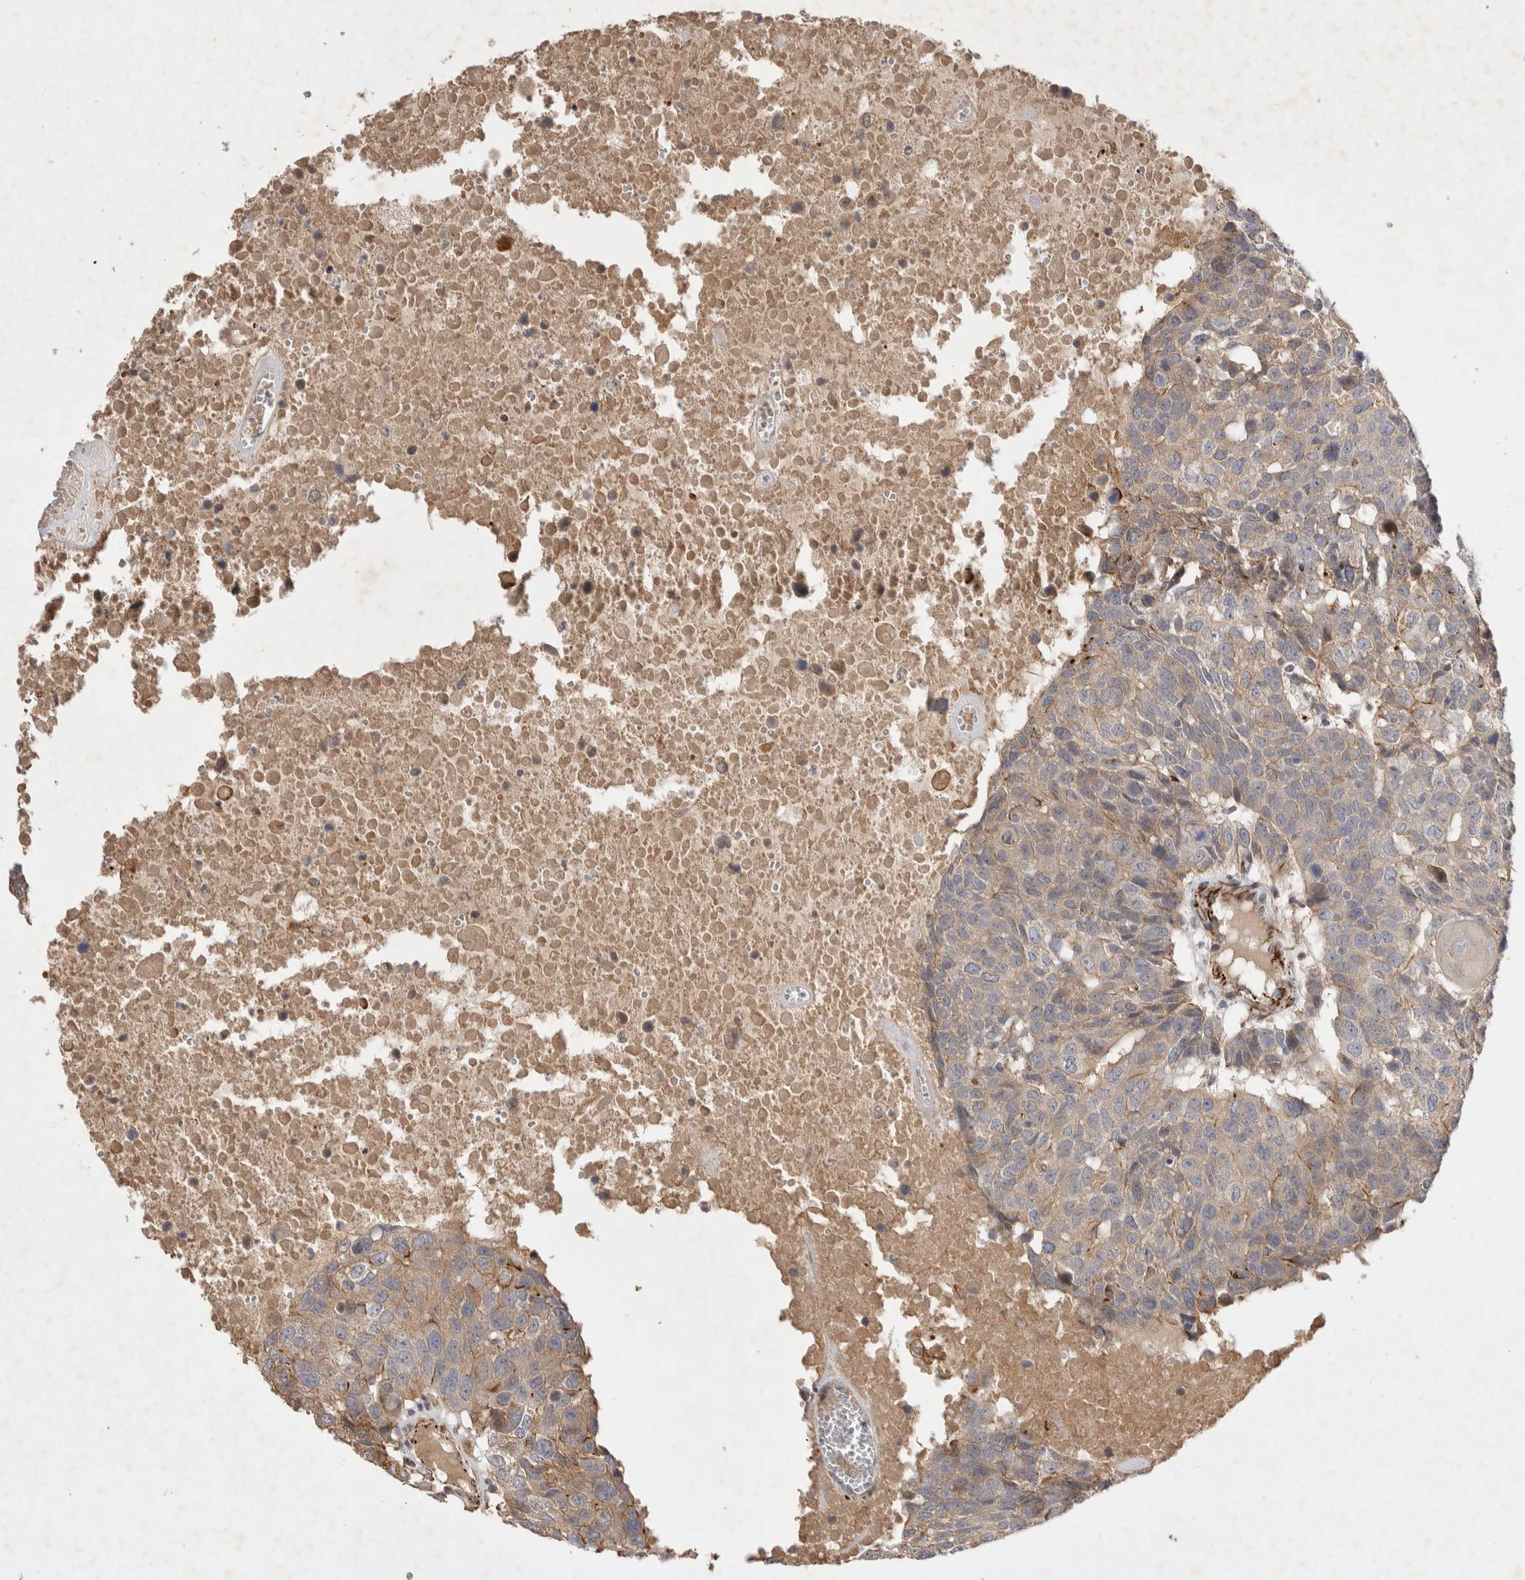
{"staining": {"intensity": "weak", "quantity": "25%-75%", "location": "cytoplasmic/membranous"}, "tissue": "head and neck cancer", "cell_type": "Tumor cells", "image_type": "cancer", "snomed": [{"axis": "morphology", "description": "Squamous cell carcinoma, NOS"}, {"axis": "topography", "description": "Head-Neck"}], "caption": "Immunohistochemistry of head and neck squamous cell carcinoma reveals low levels of weak cytoplasmic/membranous expression in about 25%-75% of tumor cells.", "gene": "NMU", "patient": {"sex": "male", "age": 66}}